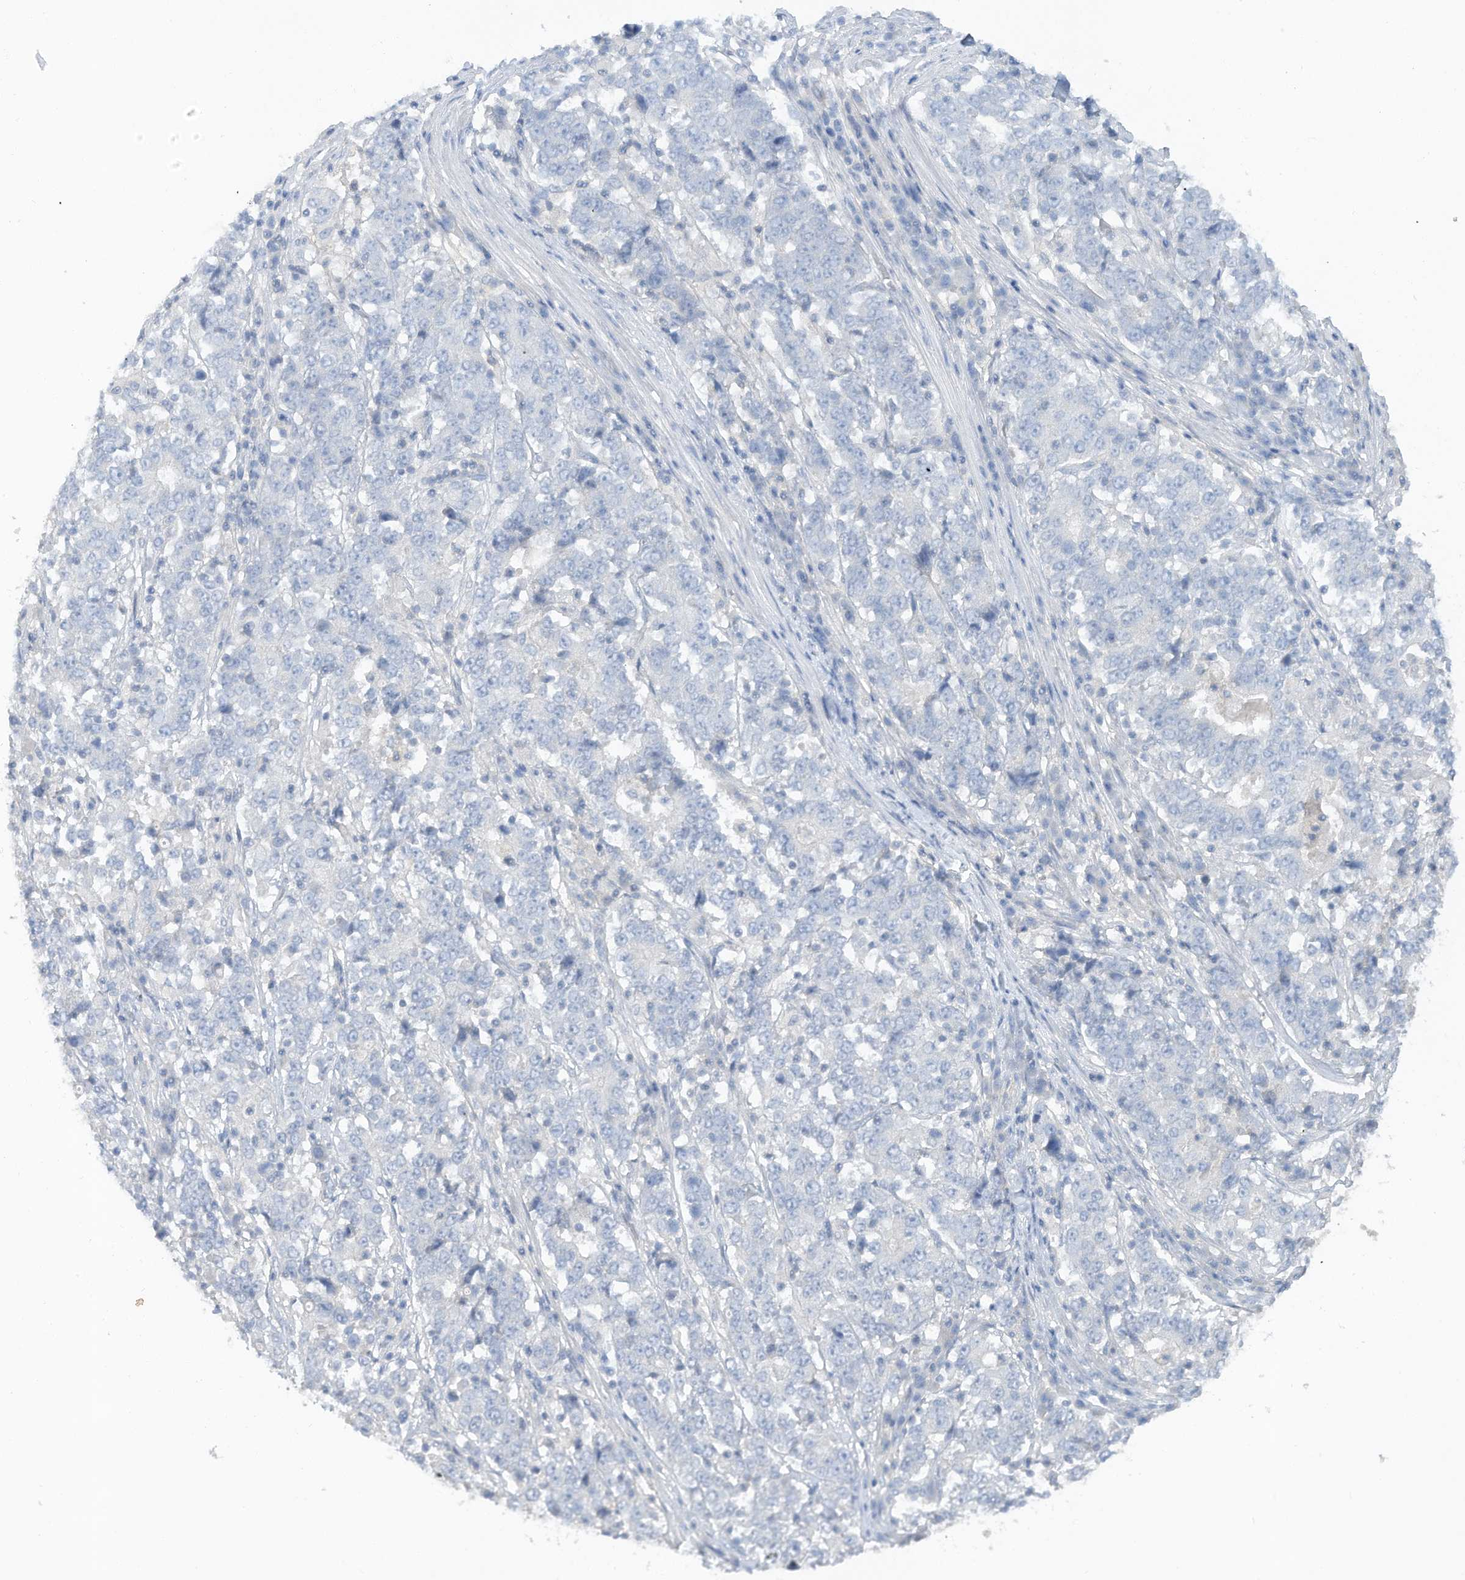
{"staining": {"intensity": "negative", "quantity": "none", "location": "none"}, "tissue": "stomach cancer", "cell_type": "Tumor cells", "image_type": "cancer", "snomed": [{"axis": "morphology", "description": "Adenocarcinoma, NOS"}, {"axis": "topography", "description": "Stomach"}], "caption": "DAB immunohistochemical staining of stomach adenocarcinoma displays no significant expression in tumor cells.", "gene": "HAS3", "patient": {"sex": "male", "age": 59}}